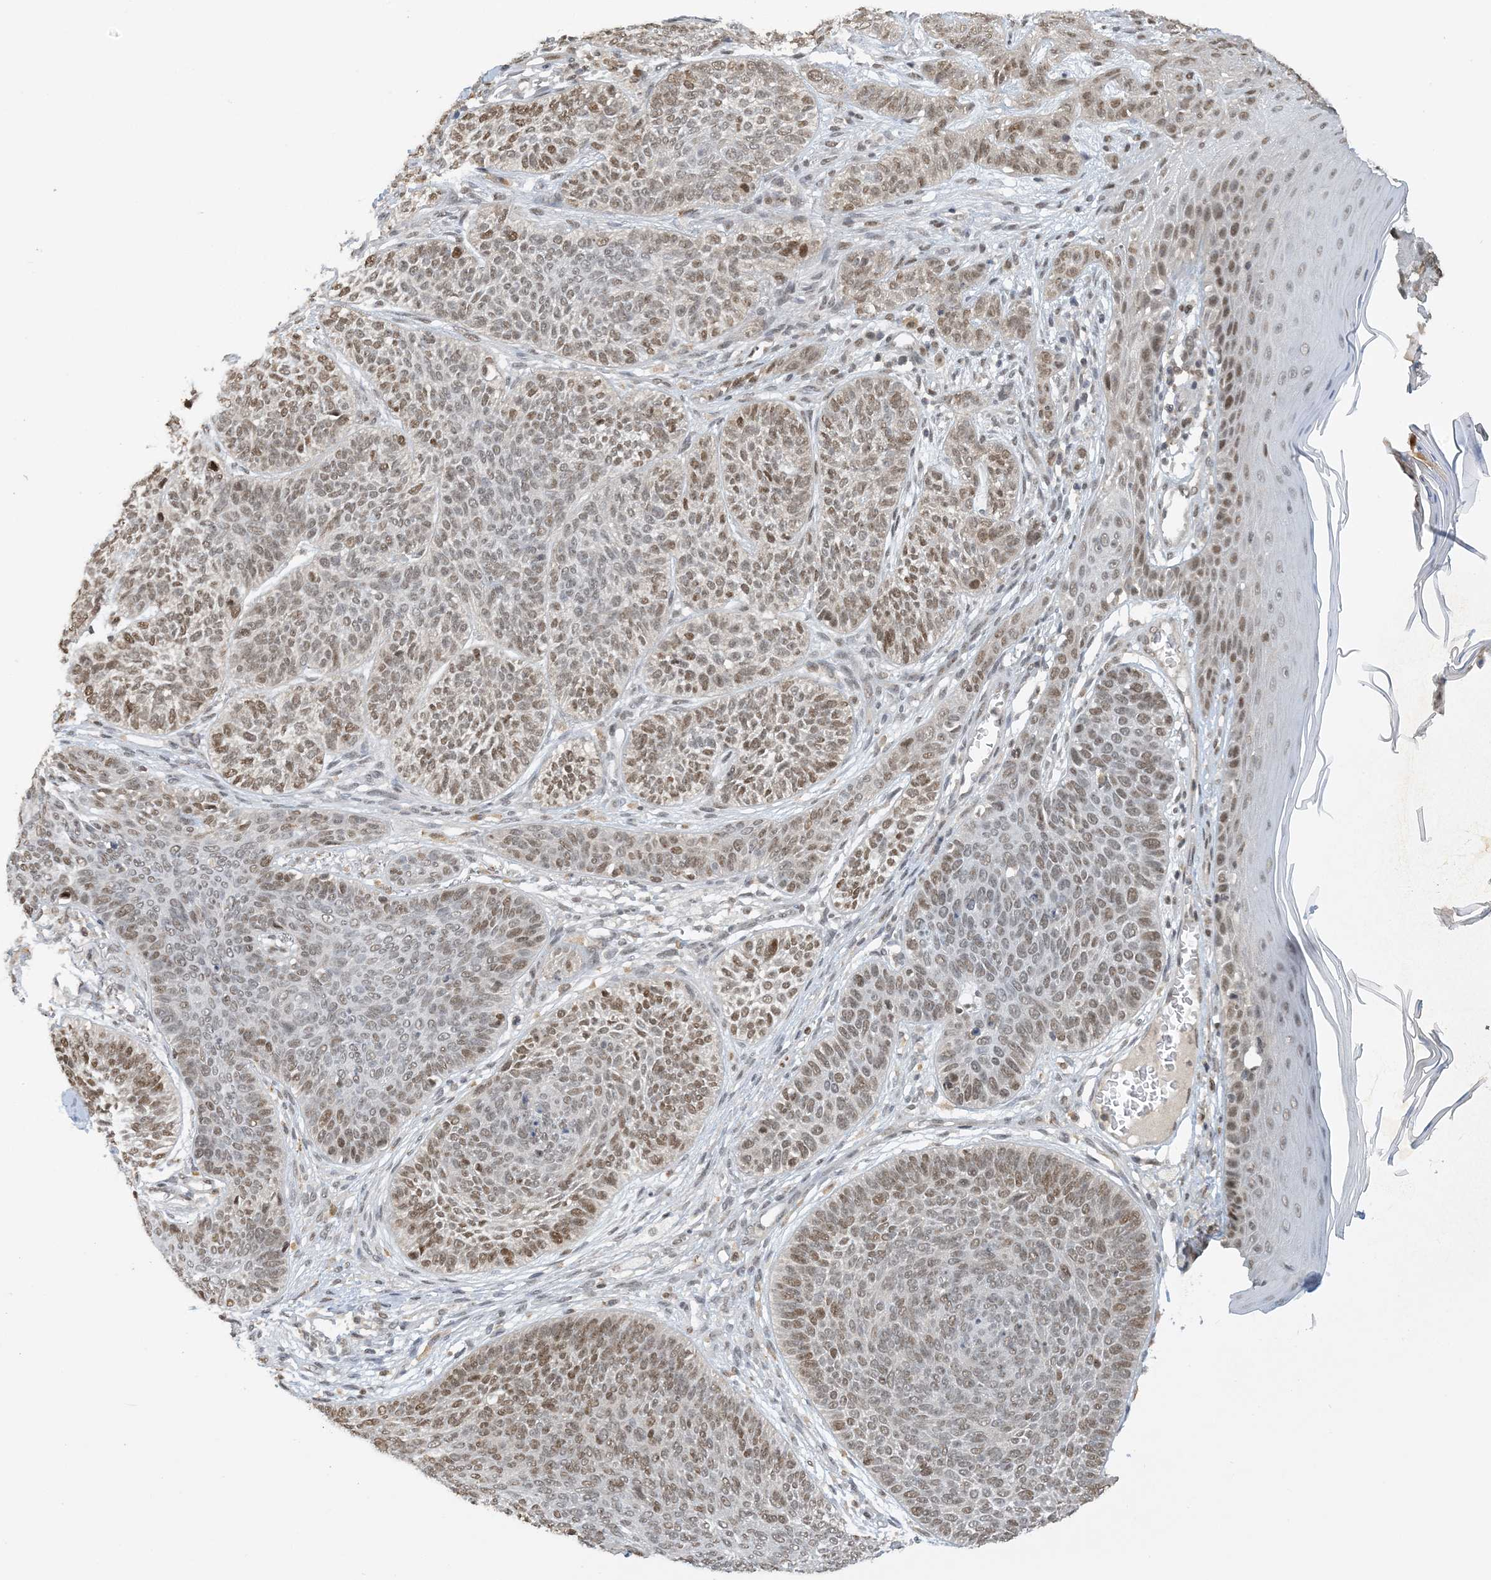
{"staining": {"intensity": "moderate", "quantity": ">75%", "location": "nuclear"}, "tissue": "skin cancer", "cell_type": "Tumor cells", "image_type": "cancer", "snomed": [{"axis": "morphology", "description": "Basal cell carcinoma"}, {"axis": "topography", "description": "Skin"}], "caption": "The immunohistochemical stain shows moderate nuclear staining in tumor cells of skin cancer (basal cell carcinoma) tissue.", "gene": "ACYP2", "patient": {"sex": "male", "age": 85}}